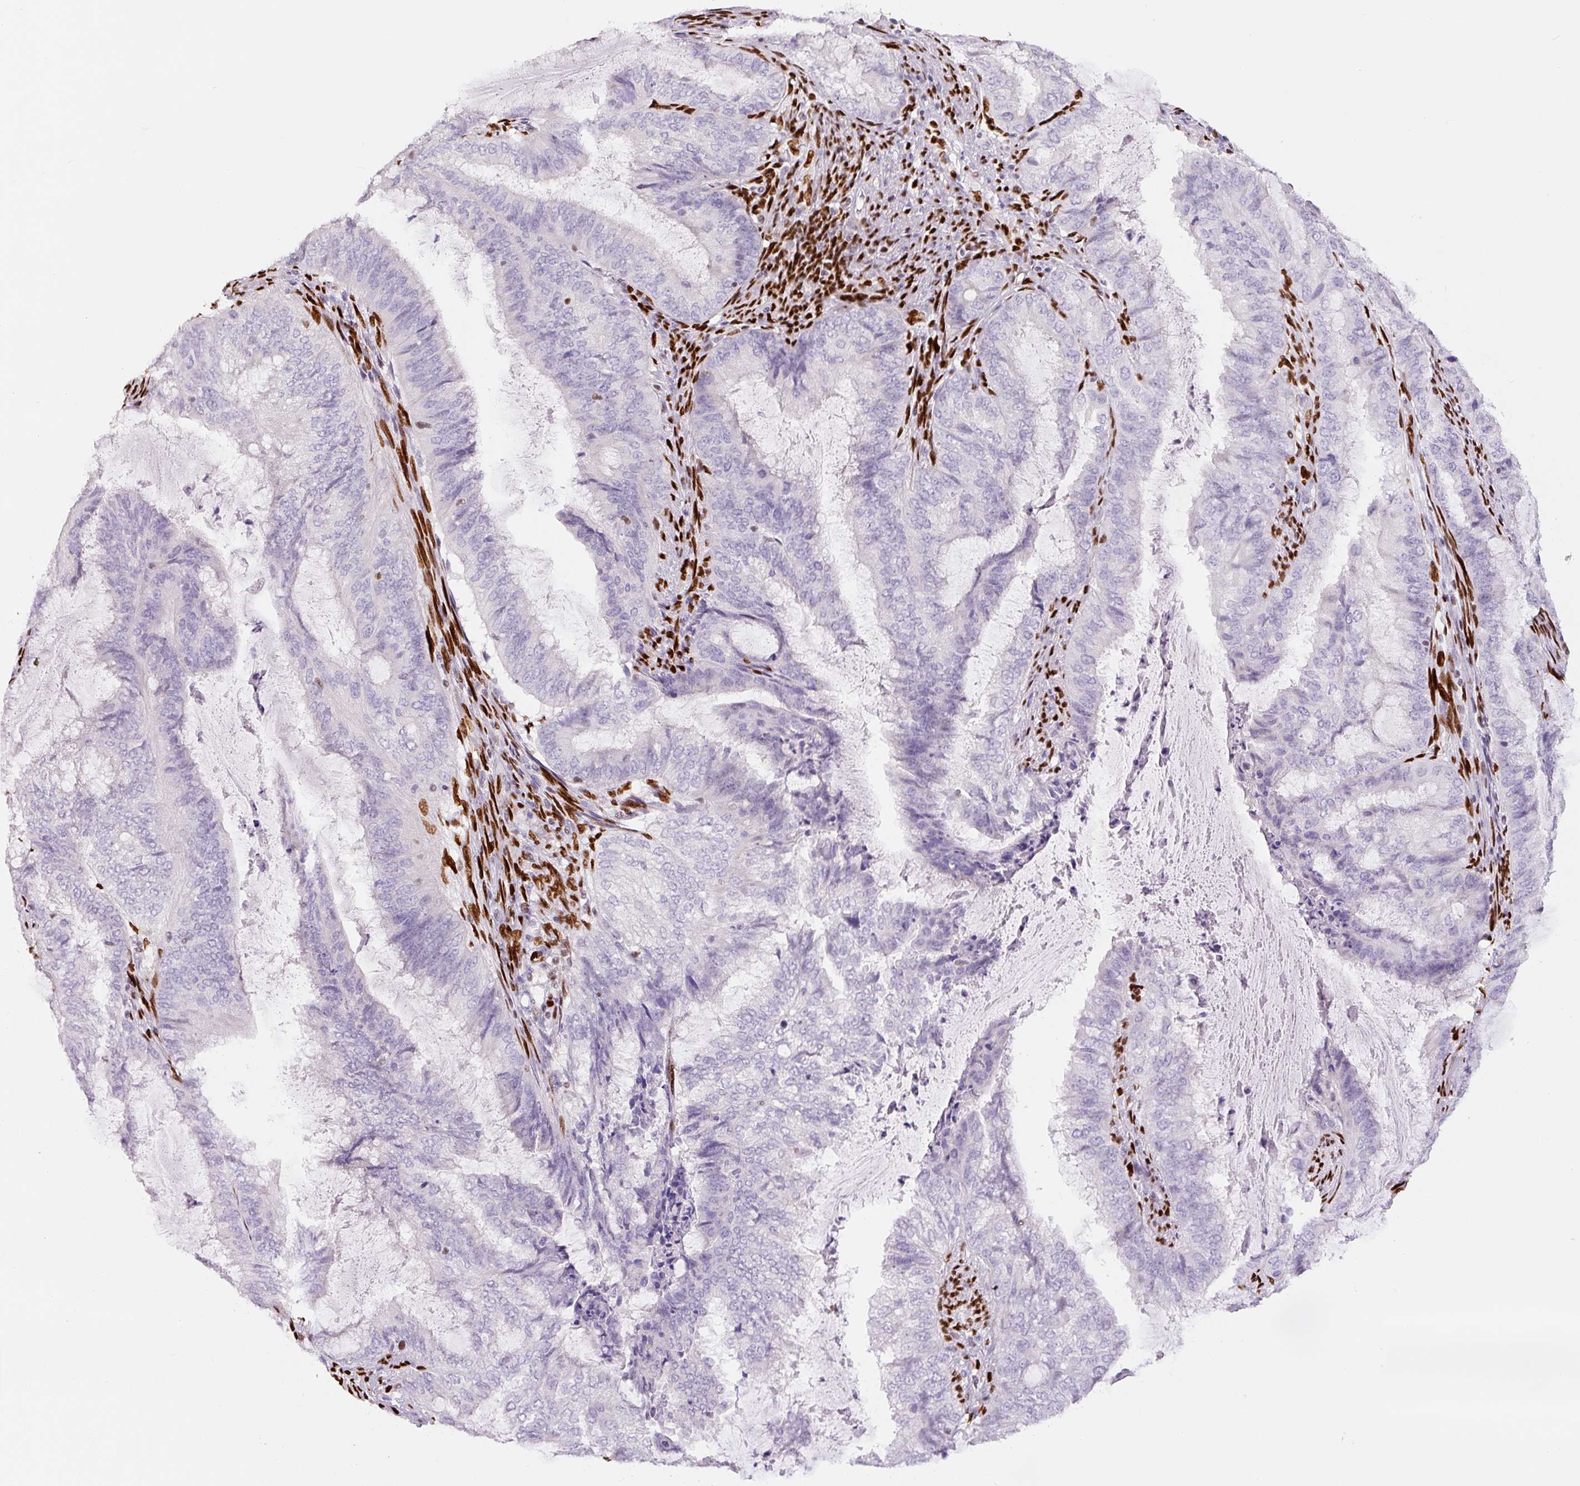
{"staining": {"intensity": "negative", "quantity": "none", "location": "none"}, "tissue": "endometrial cancer", "cell_type": "Tumor cells", "image_type": "cancer", "snomed": [{"axis": "morphology", "description": "Adenocarcinoma, NOS"}, {"axis": "topography", "description": "Endometrium"}], "caption": "Immunohistochemistry (IHC) histopathology image of human endometrial adenocarcinoma stained for a protein (brown), which displays no positivity in tumor cells.", "gene": "ZEB1", "patient": {"sex": "female", "age": 51}}